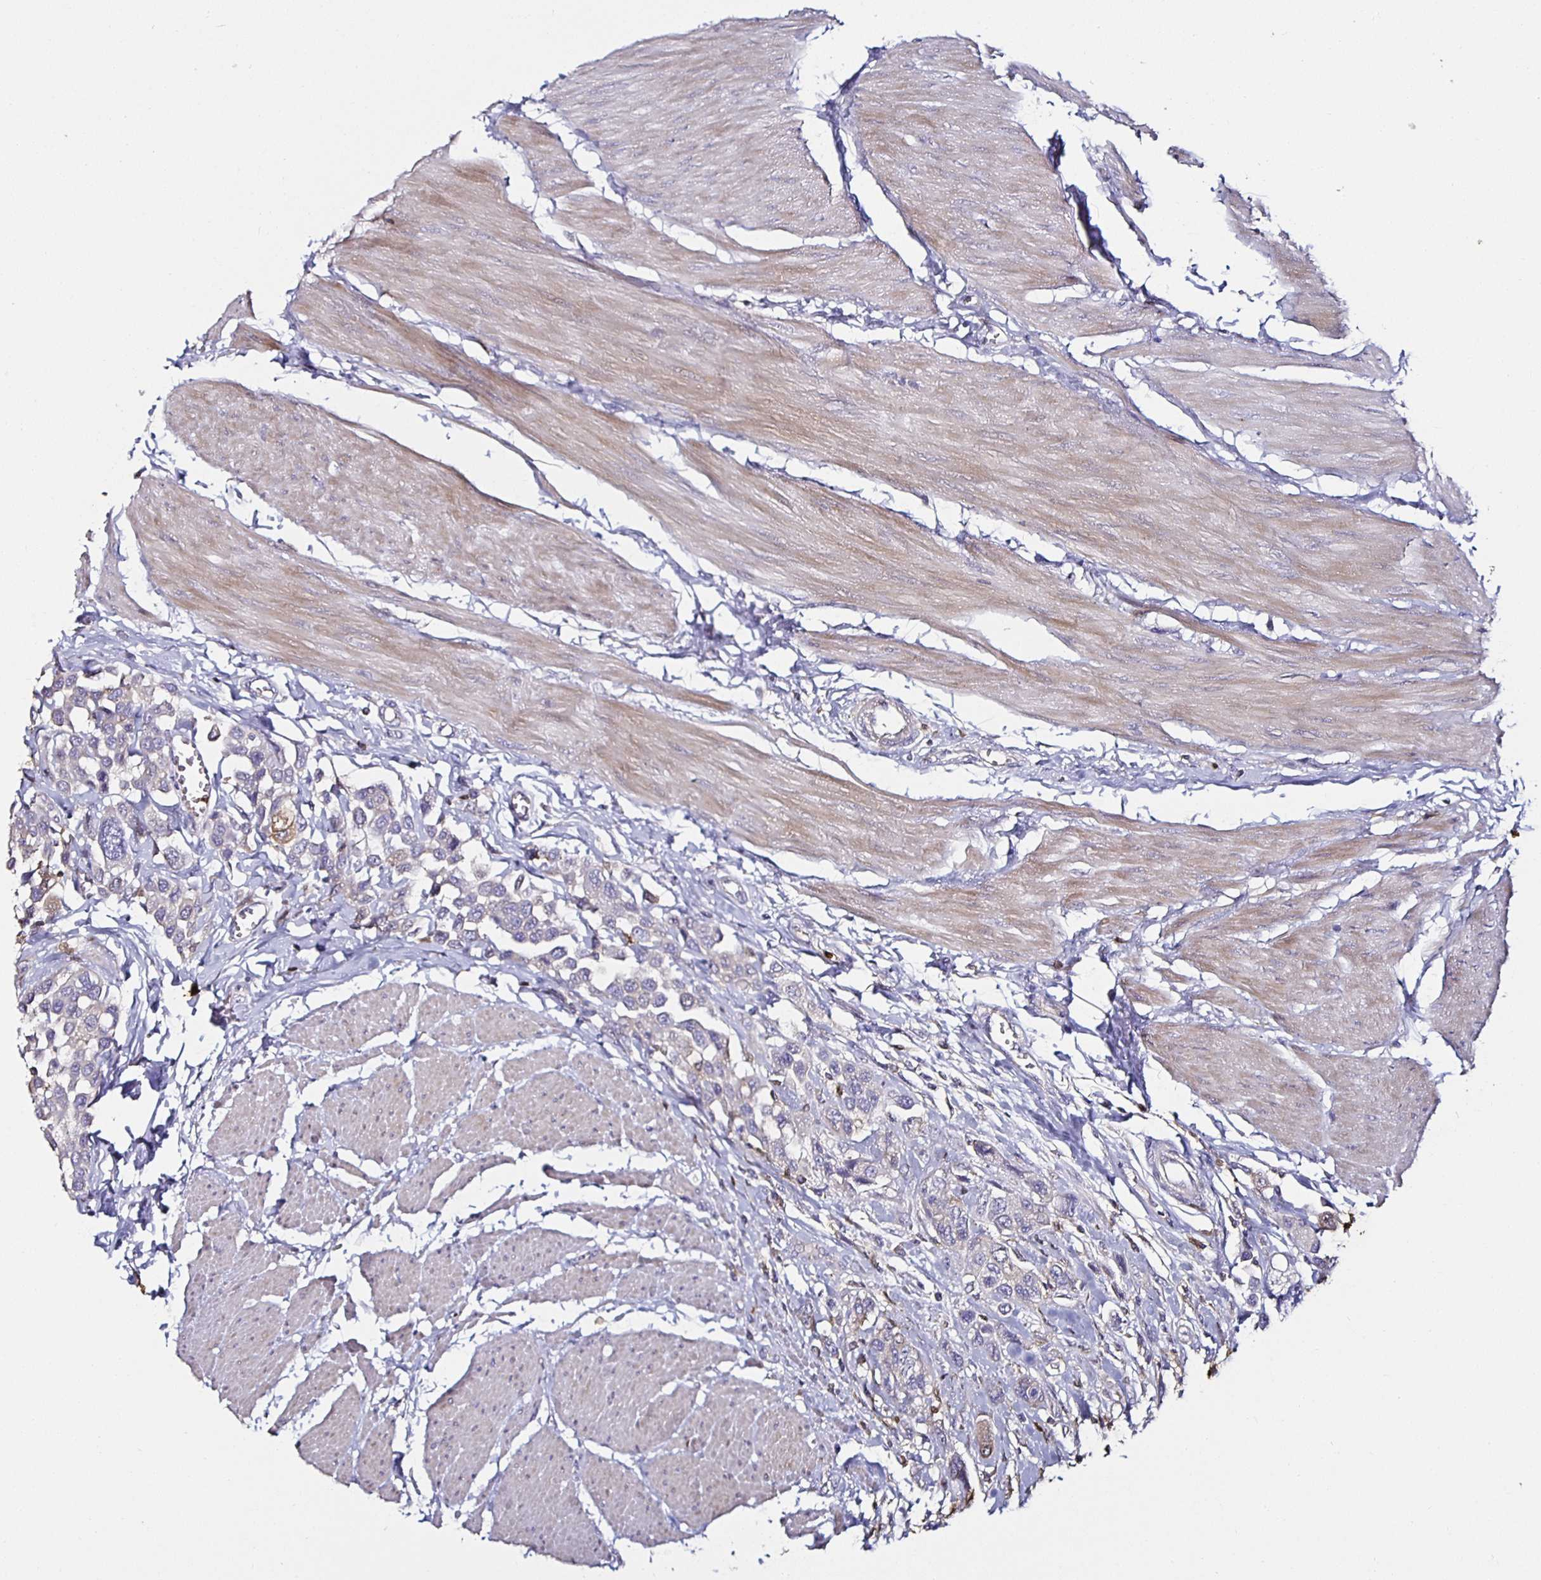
{"staining": {"intensity": "negative", "quantity": "none", "location": "none"}, "tissue": "urothelial cancer", "cell_type": "Tumor cells", "image_type": "cancer", "snomed": [{"axis": "morphology", "description": "Urothelial carcinoma, High grade"}, {"axis": "topography", "description": "Urinary bladder"}], "caption": "Tumor cells show no significant protein expression in urothelial cancer.", "gene": "TLR4", "patient": {"sex": "male", "age": 50}}